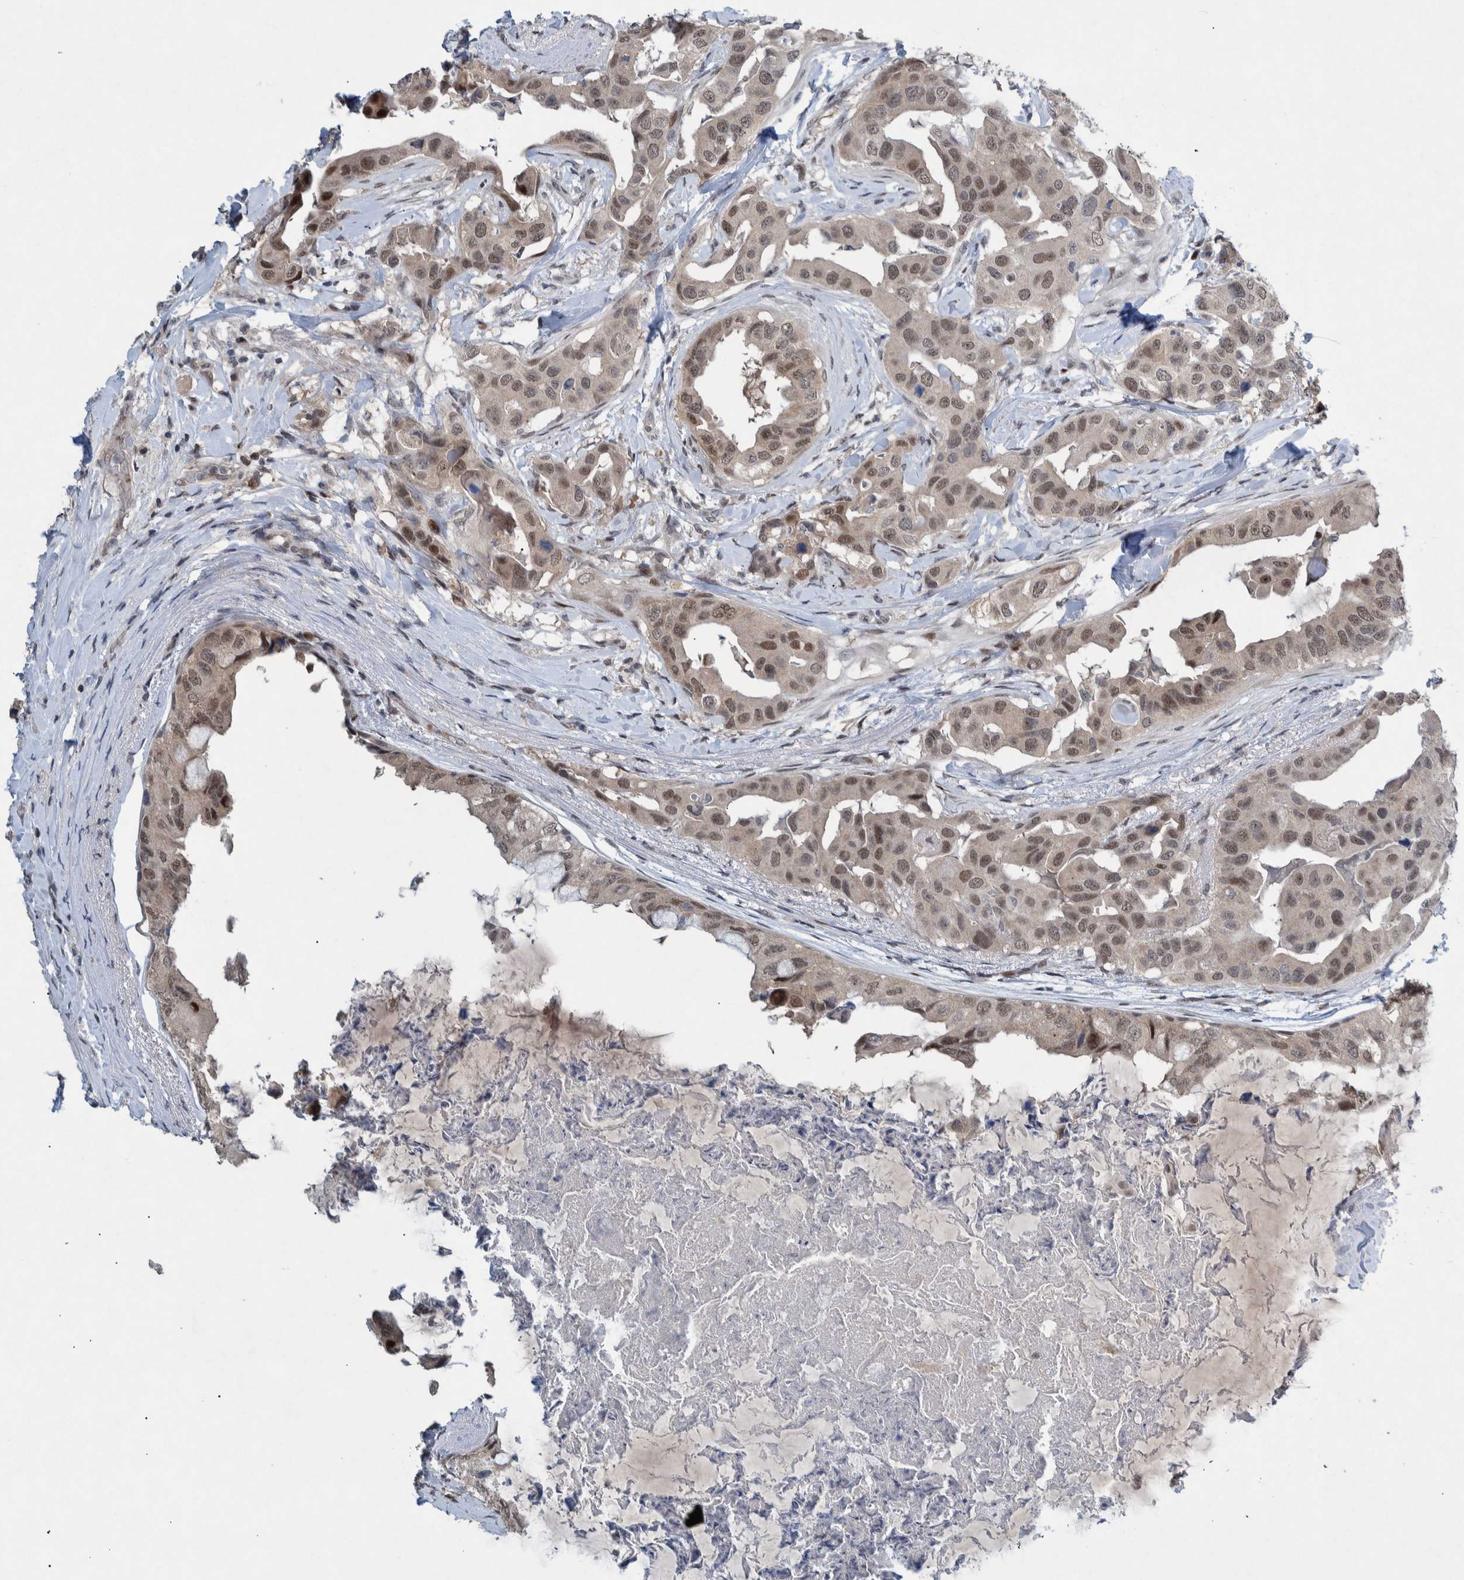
{"staining": {"intensity": "weak", "quantity": ">75%", "location": "cytoplasmic/membranous,nuclear"}, "tissue": "breast cancer", "cell_type": "Tumor cells", "image_type": "cancer", "snomed": [{"axis": "morphology", "description": "Duct carcinoma"}, {"axis": "topography", "description": "Breast"}], "caption": "Breast intraductal carcinoma tissue displays weak cytoplasmic/membranous and nuclear expression in about >75% of tumor cells, visualized by immunohistochemistry.", "gene": "ESRP1", "patient": {"sex": "female", "age": 40}}